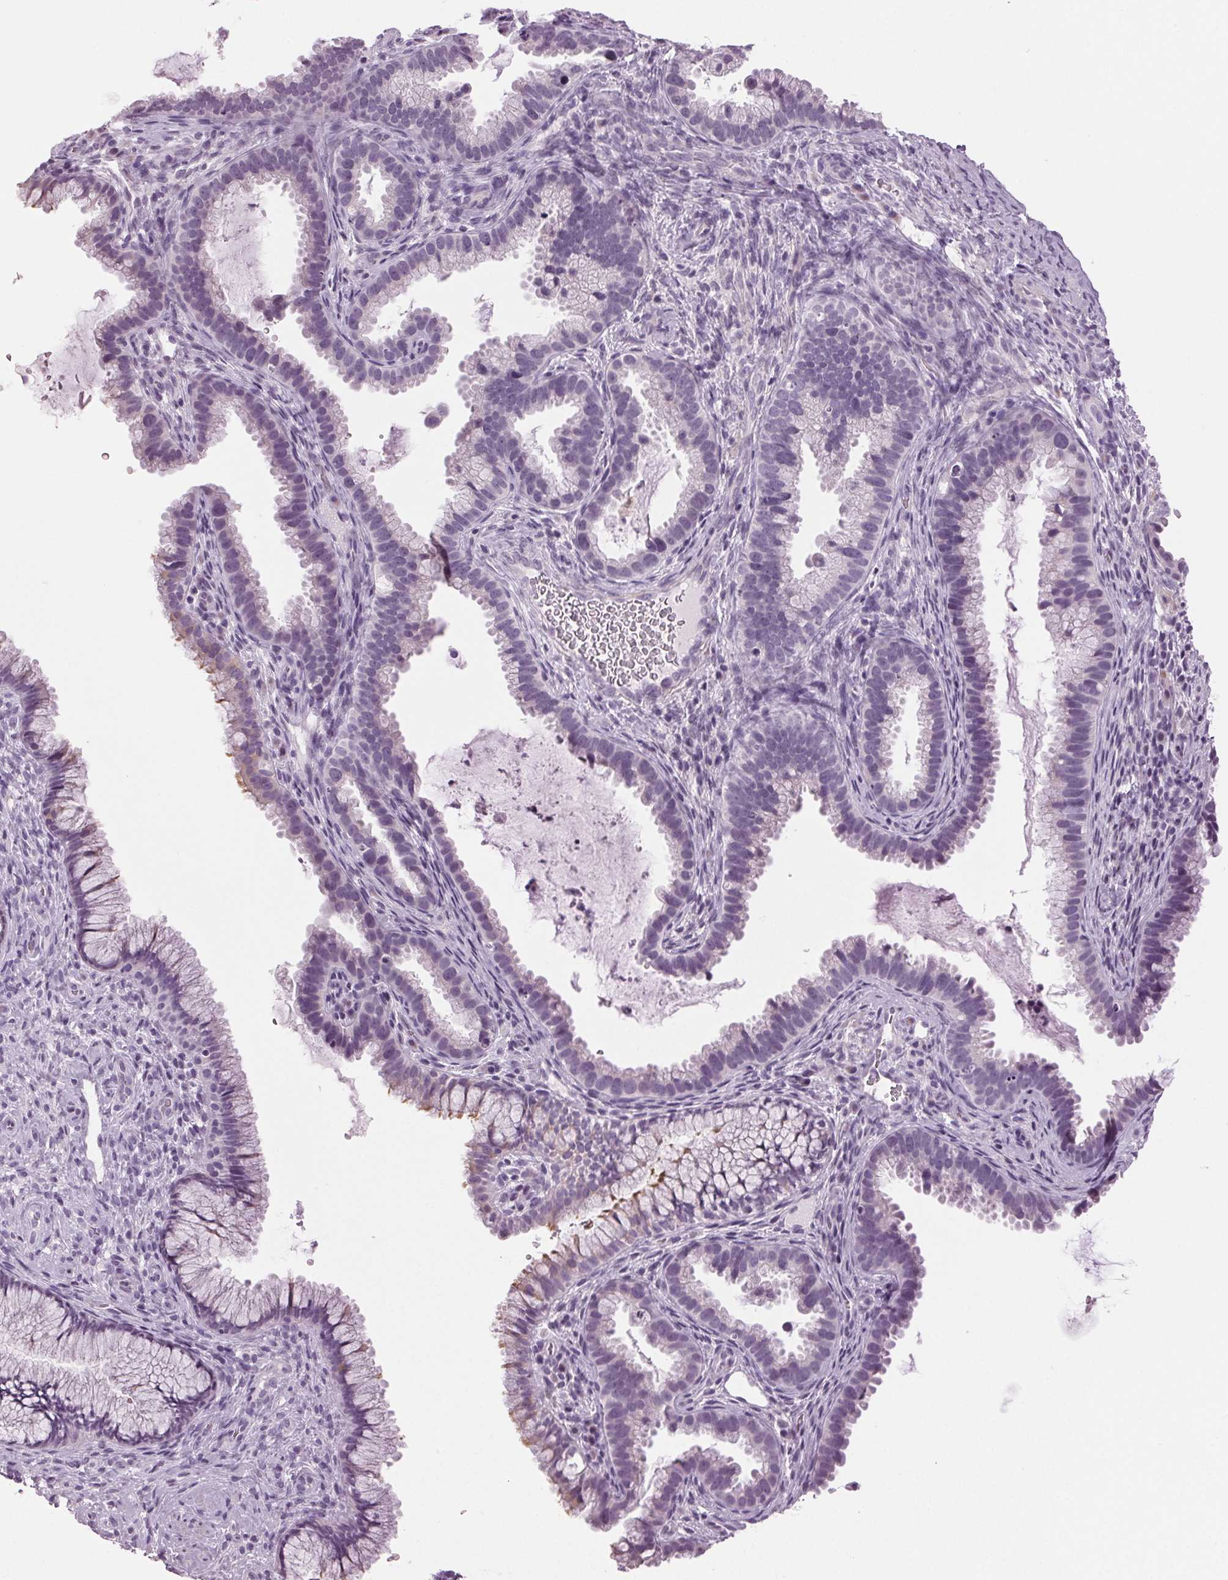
{"staining": {"intensity": "moderate", "quantity": "<25%", "location": "cytoplasmic/membranous"}, "tissue": "cervix", "cell_type": "Glandular cells", "image_type": "normal", "snomed": [{"axis": "morphology", "description": "Normal tissue, NOS"}, {"axis": "topography", "description": "Cervix"}], "caption": "Immunohistochemistry histopathology image of normal cervix stained for a protein (brown), which reveals low levels of moderate cytoplasmic/membranous staining in about <25% of glandular cells.", "gene": "DNAH12", "patient": {"sex": "female", "age": 34}}